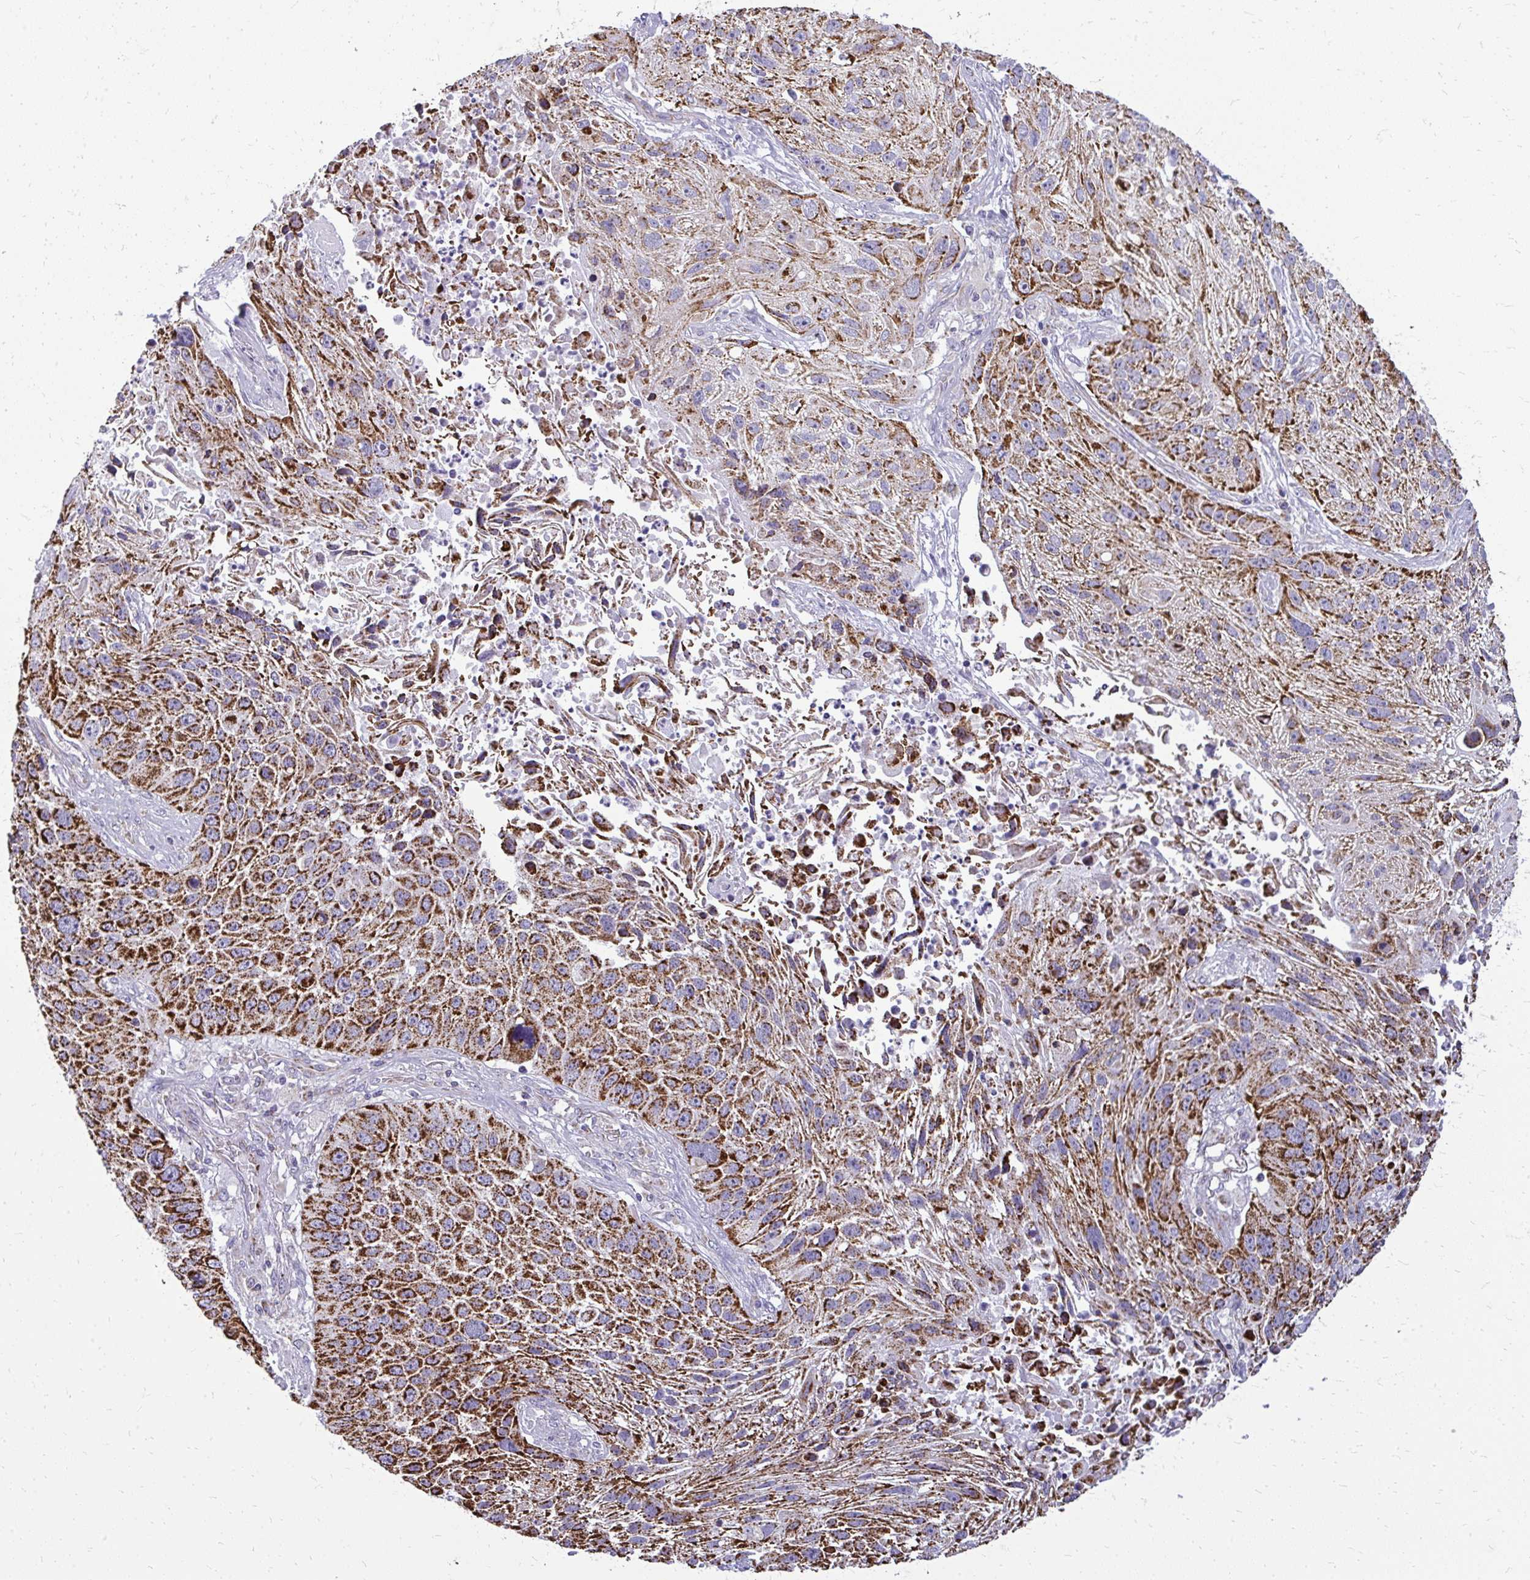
{"staining": {"intensity": "strong", "quantity": ">75%", "location": "cytoplasmic/membranous"}, "tissue": "lung cancer", "cell_type": "Tumor cells", "image_type": "cancer", "snomed": [{"axis": "morphology", "description": "Normal morphology"}, {"axis": "morphology", "description": "Squamous cell carcinoma, NOS"}, {"axis": "topography", "description": "Lymph node"}, {"axis": "topography", "description": "Lung"}], "caption": "DAB immunohistochemical staining of lung squamous cell carcinoma displays strong cytoplasmic/membranous protein expression in about >75% of tumor cells.", "gene": "IFIT1", "patient": {"sex": "male", "age": 67}}